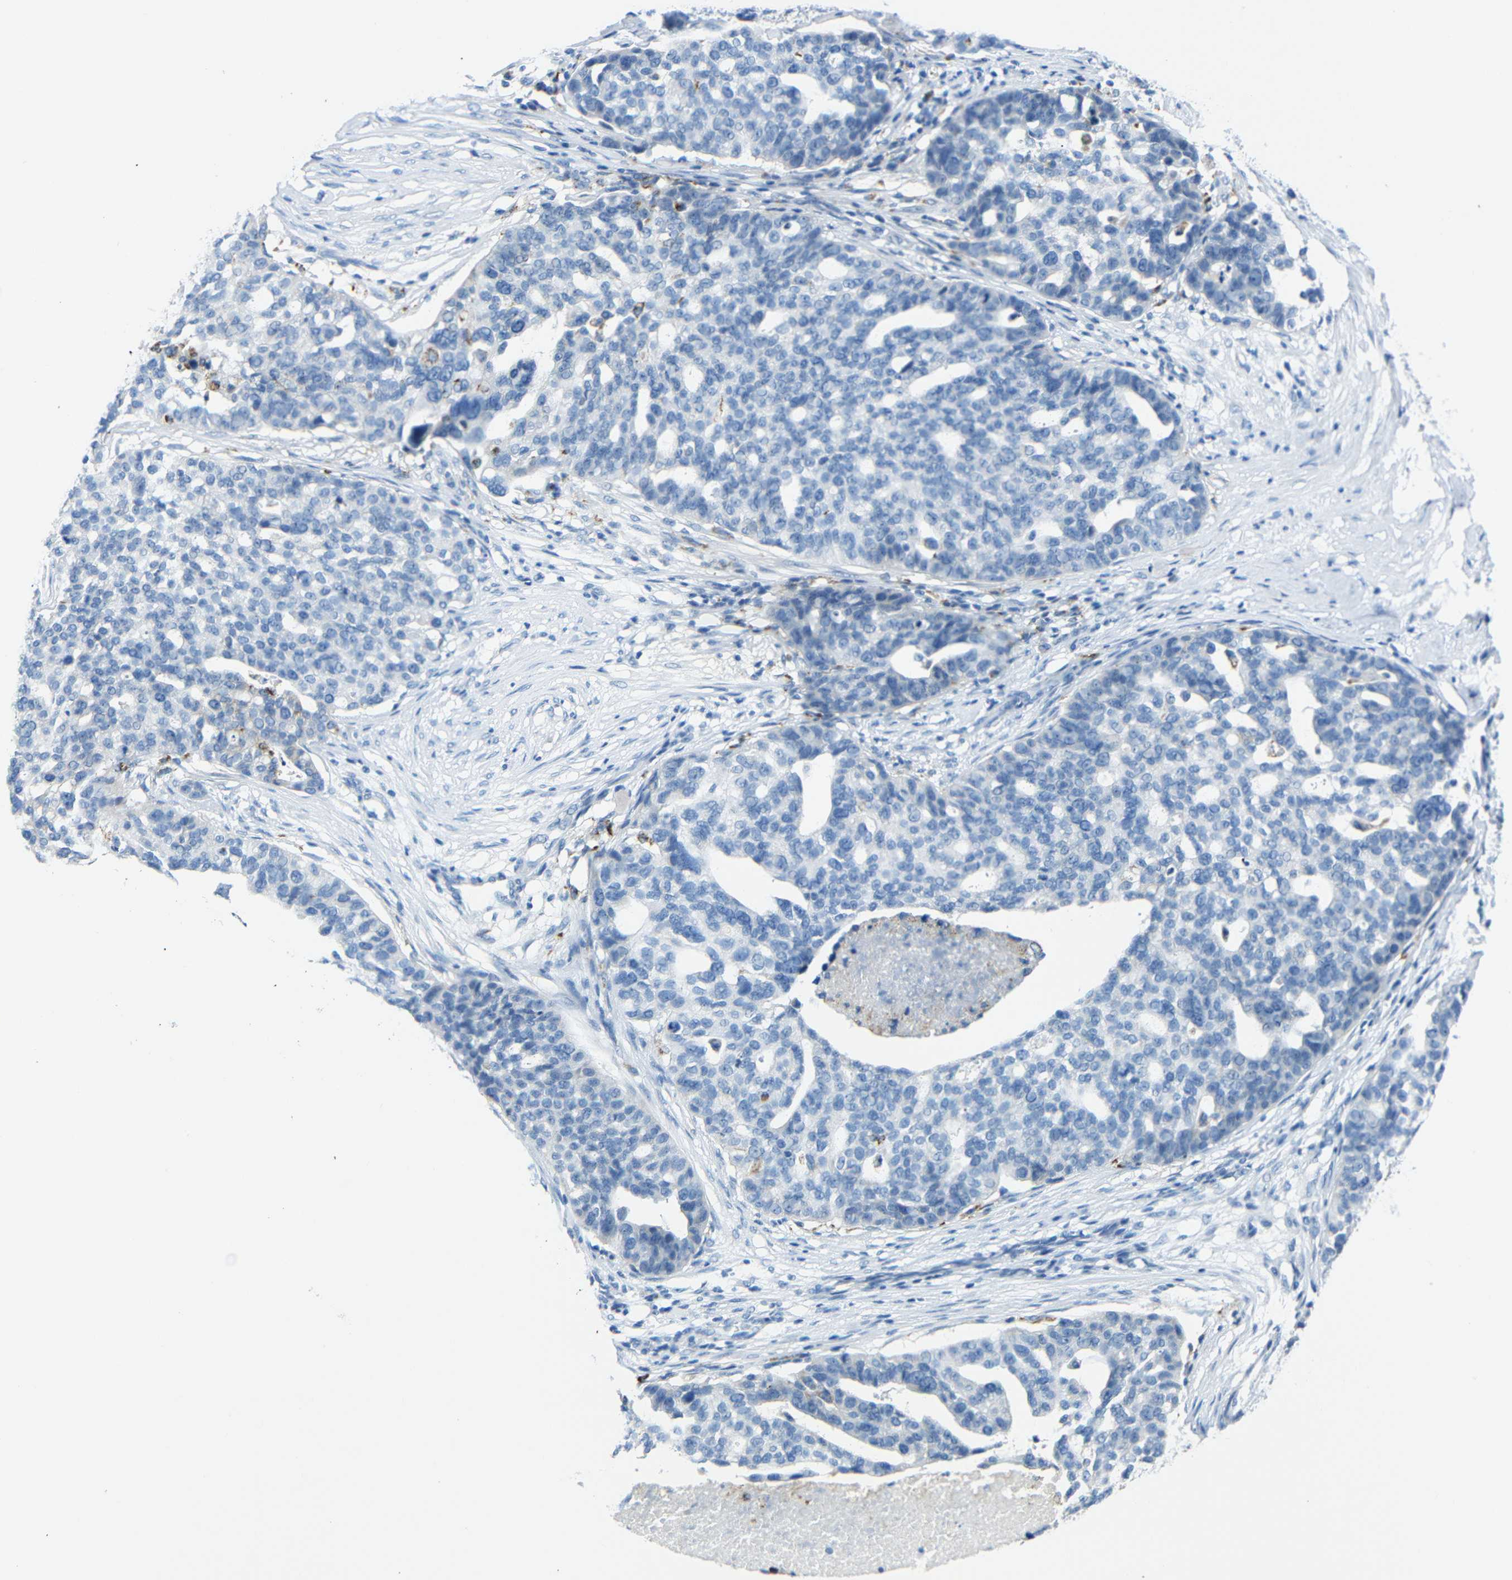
{"staining": {"intensity": "negative", "quantity": "none", "location": "none"}, "tissue": "ovarian cancer", "cell_type": "Tumor cells", "image_type": "cancer", "snomed": [{"axis": "morphology", "description": "Cystadenocarcinoma, serous, NOS"}, {"axis": "topography", "description": "Ovary"}], "caption": "An image of human ovarian cancer is negative for staining in tumor cells.", "gene": "C15orf48", "patient": {"sex": "female", "age": 59}}